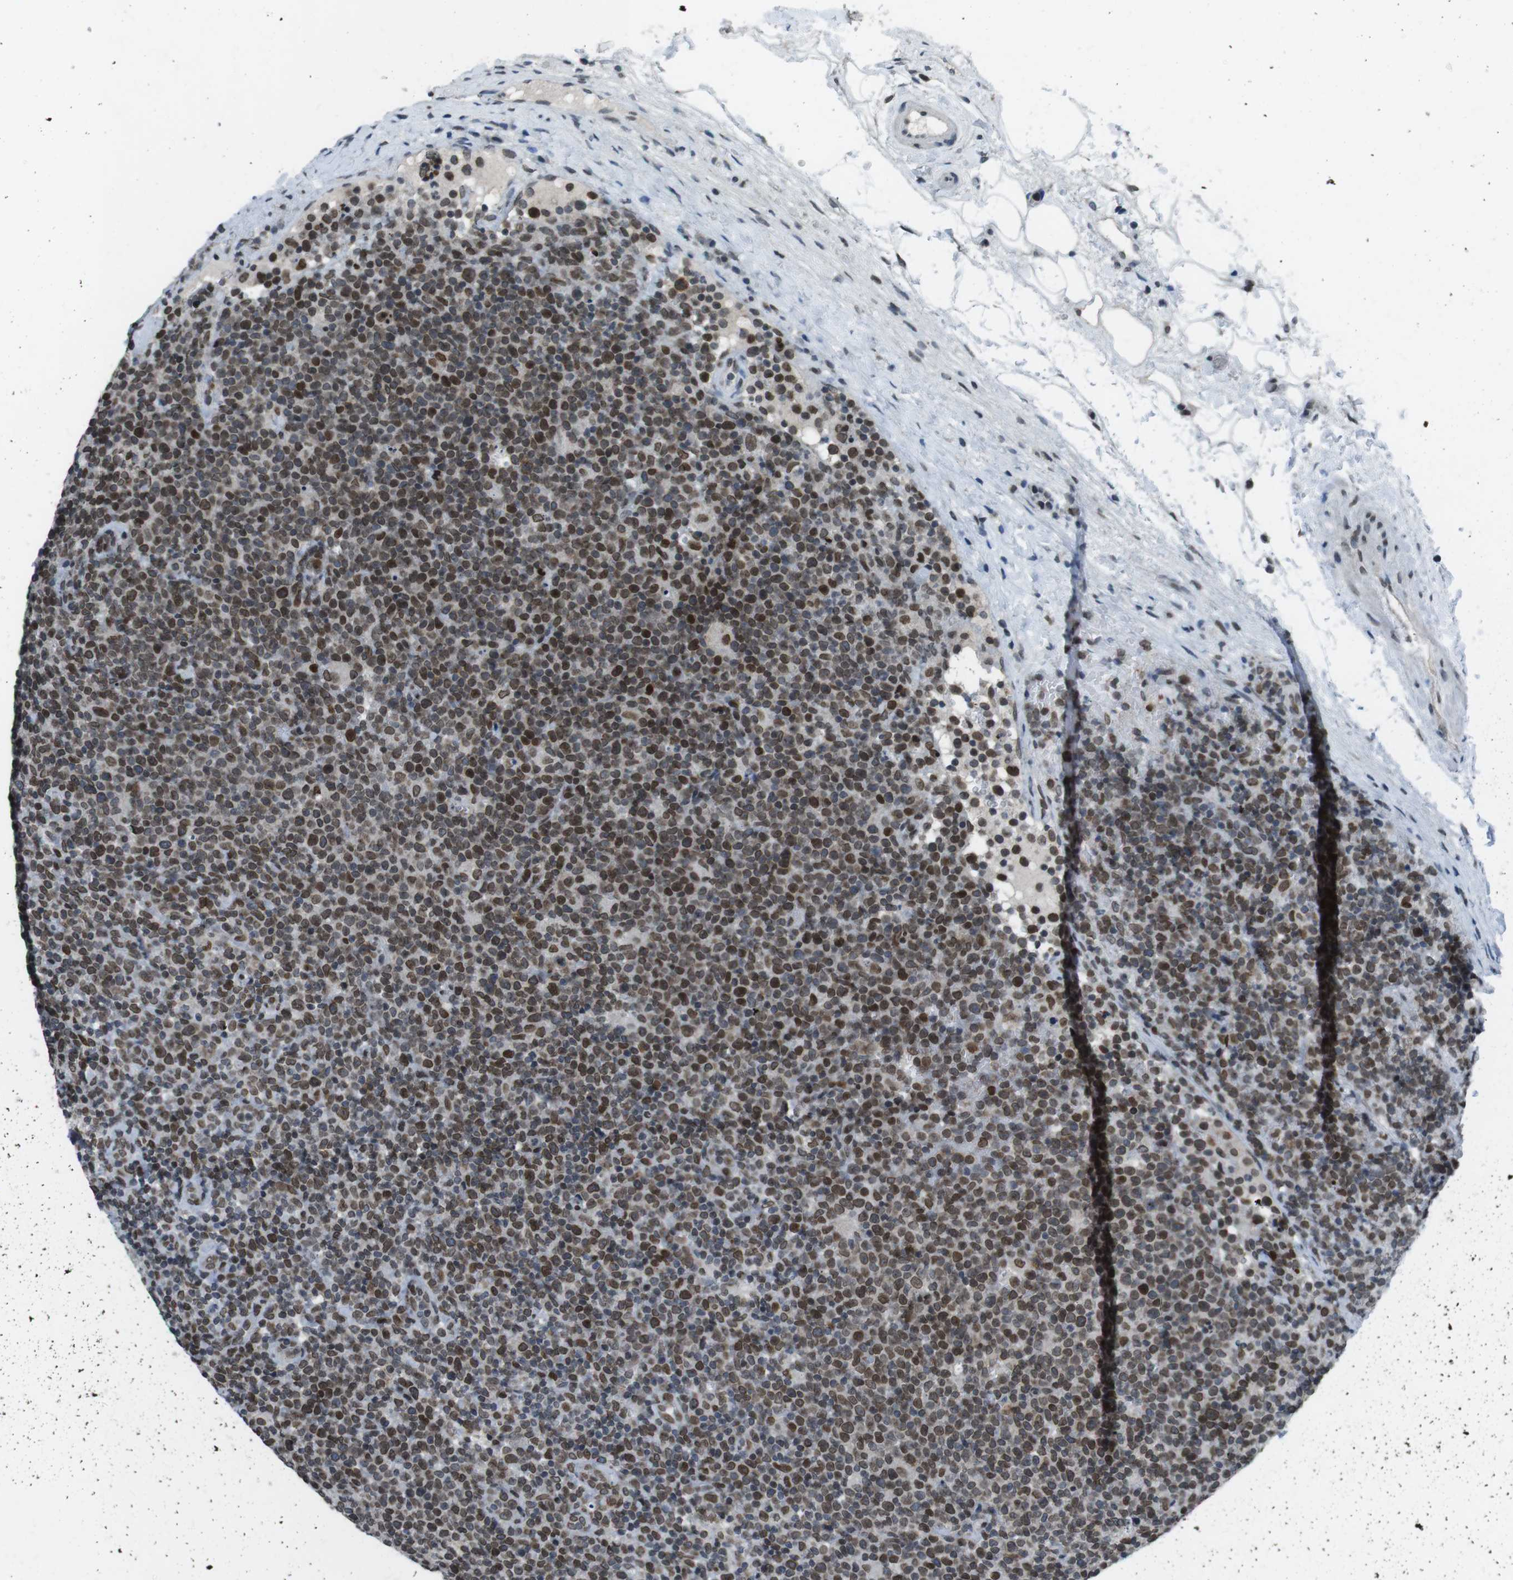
{"staining": {"intensity": "moderate", "quantity": ">75%", "location": "nuclear"}, "tissue": "lymphoma", "cell_type": "Tumor cells", "image_type": "cancer", "snomed": [{"axis": "morphology", "description": "Malignant lymphoma, non-Hodgkin's type, High grade"}, {"axis": "topography", "description": "Lymph node"}], "caption": "Approximately >75% of tumor cells in lymphoma reveal moderate nuclear protein staining as visualized by brown immunohistochemical staining.", "gene": "MAD1L1", "patient": {"sex": "male", "age": 61}}